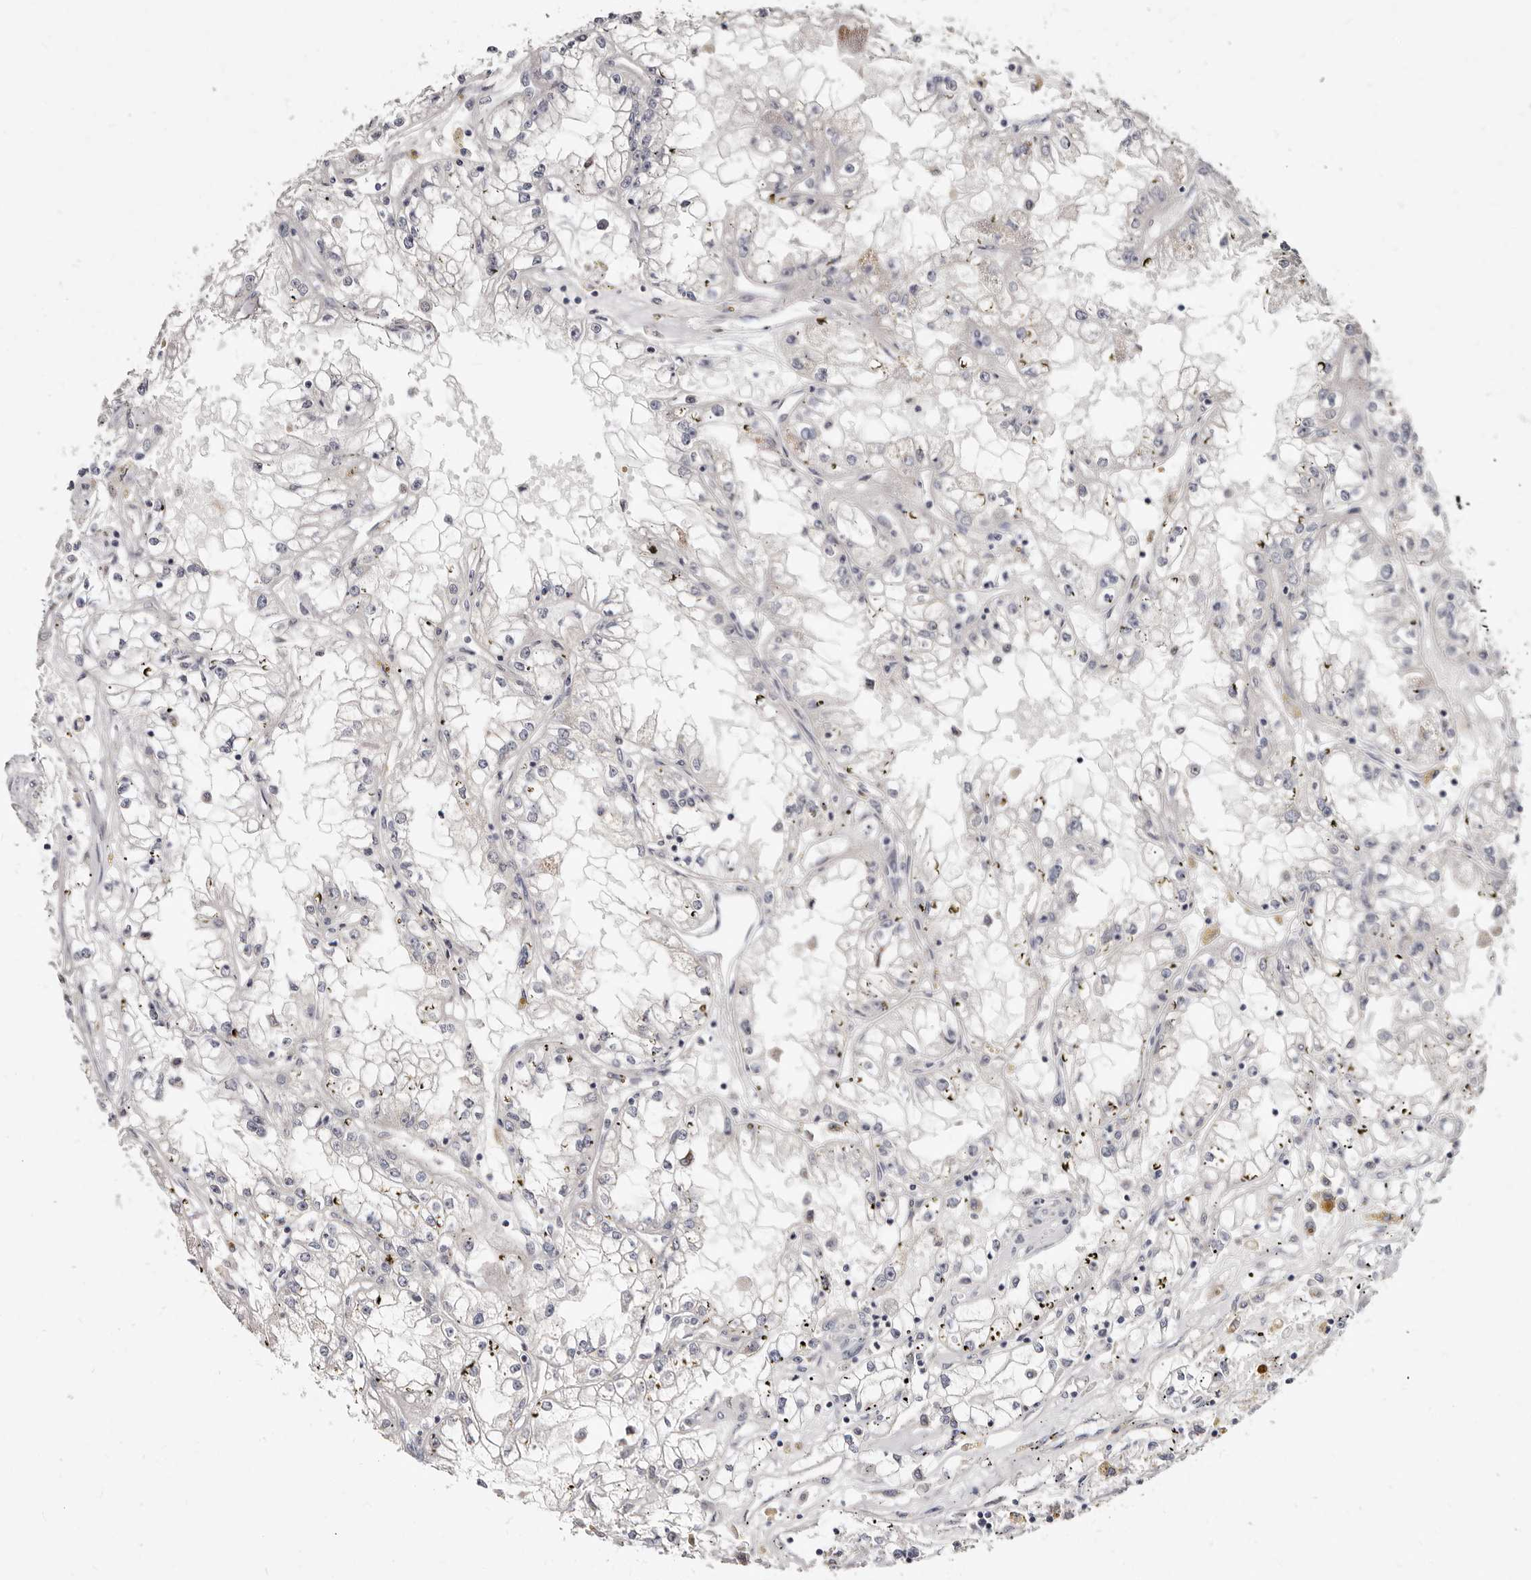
{"staining": {"intensity": "negative", "quantity": "none", "location": "none"}, "tissue": "renal cancer", "cell_type": "Tumor cells", "image_type": "cancer", "snomed": [{"axis": "morphology", "description": "Adenocarcinoma, NOS"}, {"axis": "topography", "description": "Kidney"}], "caption": "Immunohistochemistry of human renal cancer exhibits no positivity in tumor cells. (Stains: DAB (3,3'-diaminobenzidine) immunohistochemistry (IHC) with hematoxylin counter stain, Microscopy: brightfield microscopy at high magnification).", "gene": "KLHL4", "patient": {"sex": "male", "age": 56}}